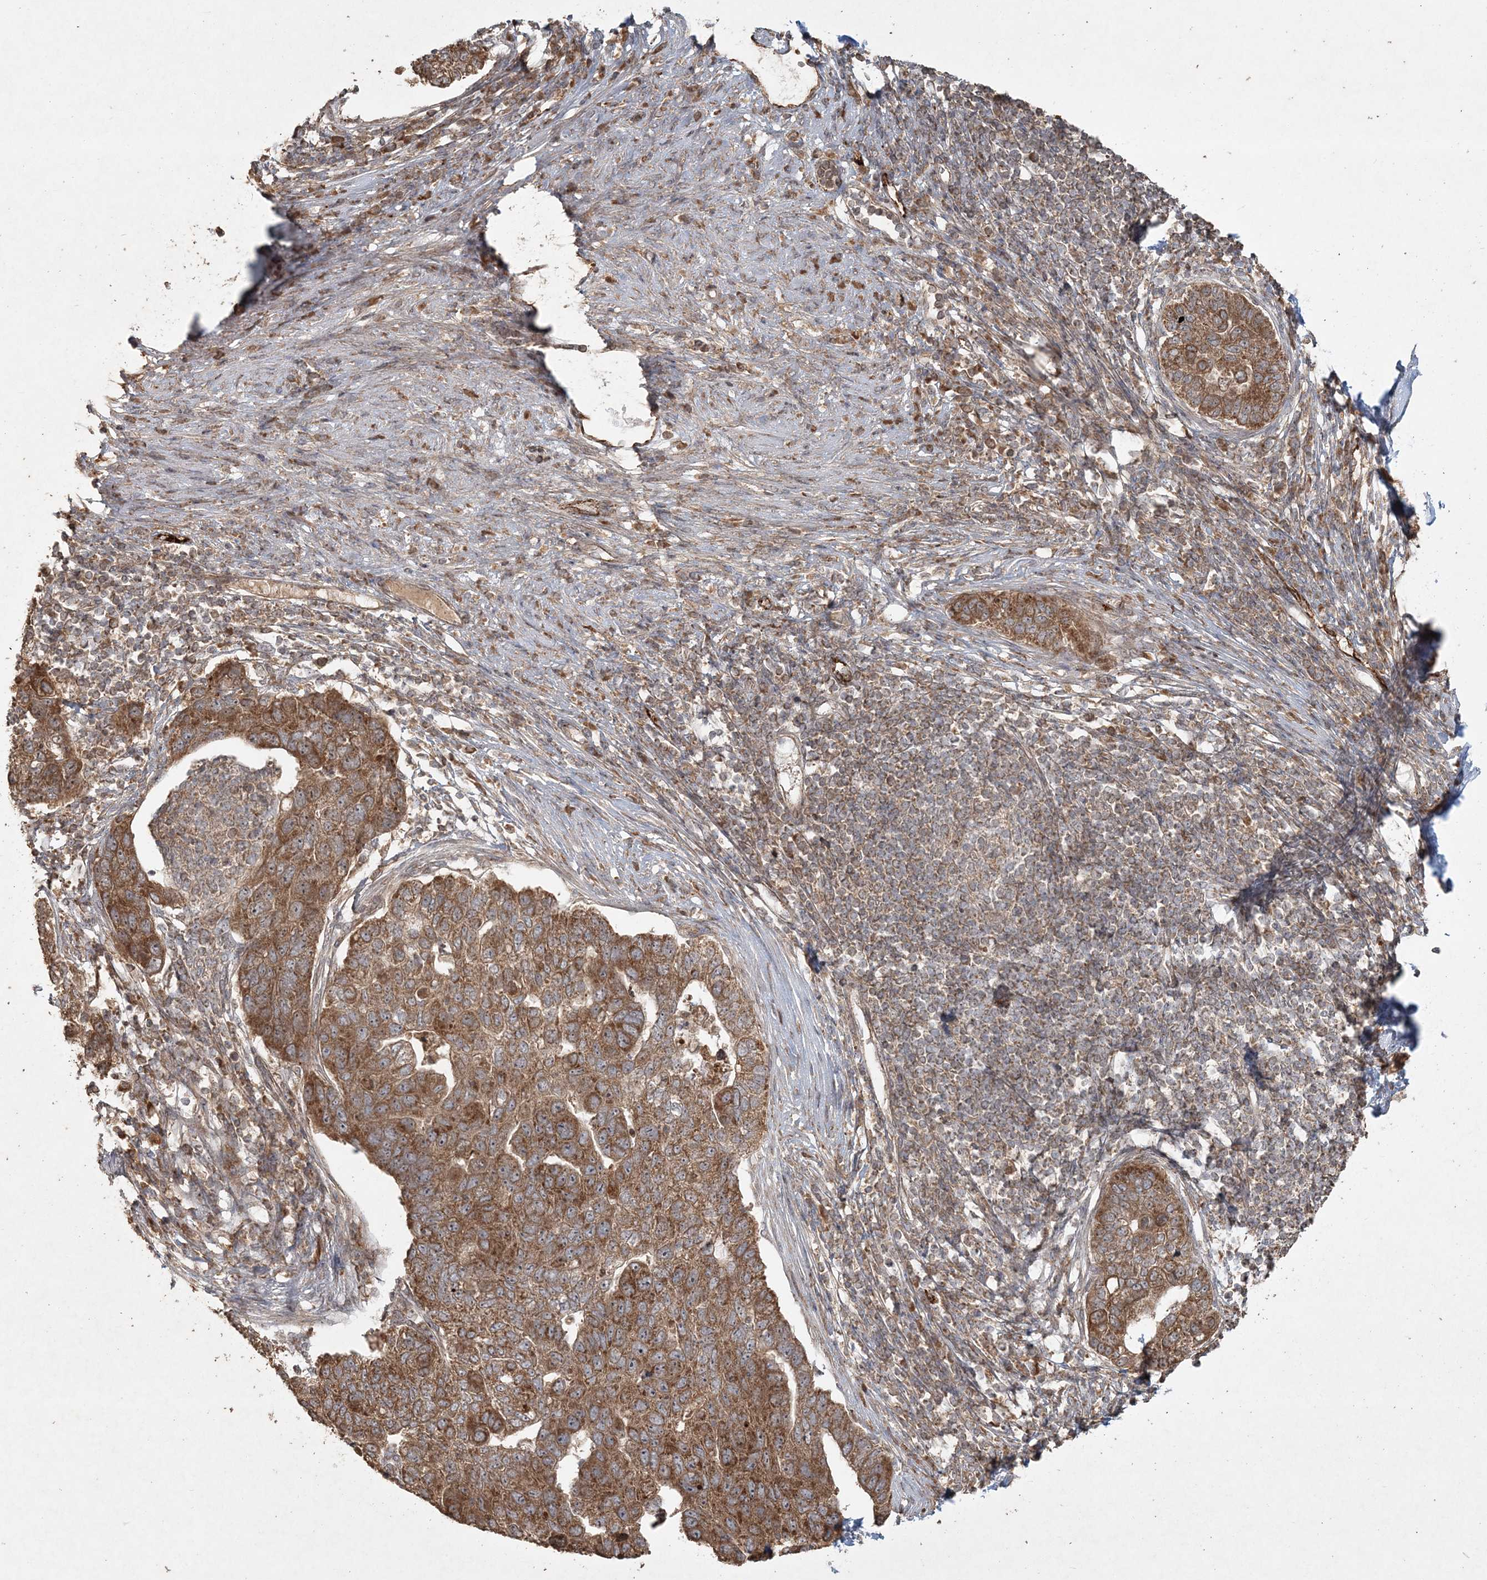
{"staining": {"intensity": "moderate", "quantity": ">75%", "location": "cytoplasmic/membranous"}, "tissue": "pancreatic cancer", "cell_type": "Tumor cells", "image_type": "cancer", "snomed": [{"axis": "morphology", "description": "Adenocarcinoma, NOS"}, {"axis": "topography", "description": "Pancreas"}], "caption": "This is an image of immunohistochemistry staining of pancreatic cancer, which shows moderate expression in the cytoplasmic/membranous of tumor cells.", "gene": "ANAPC16", "patient": {"sex": "female", "age": 61}}